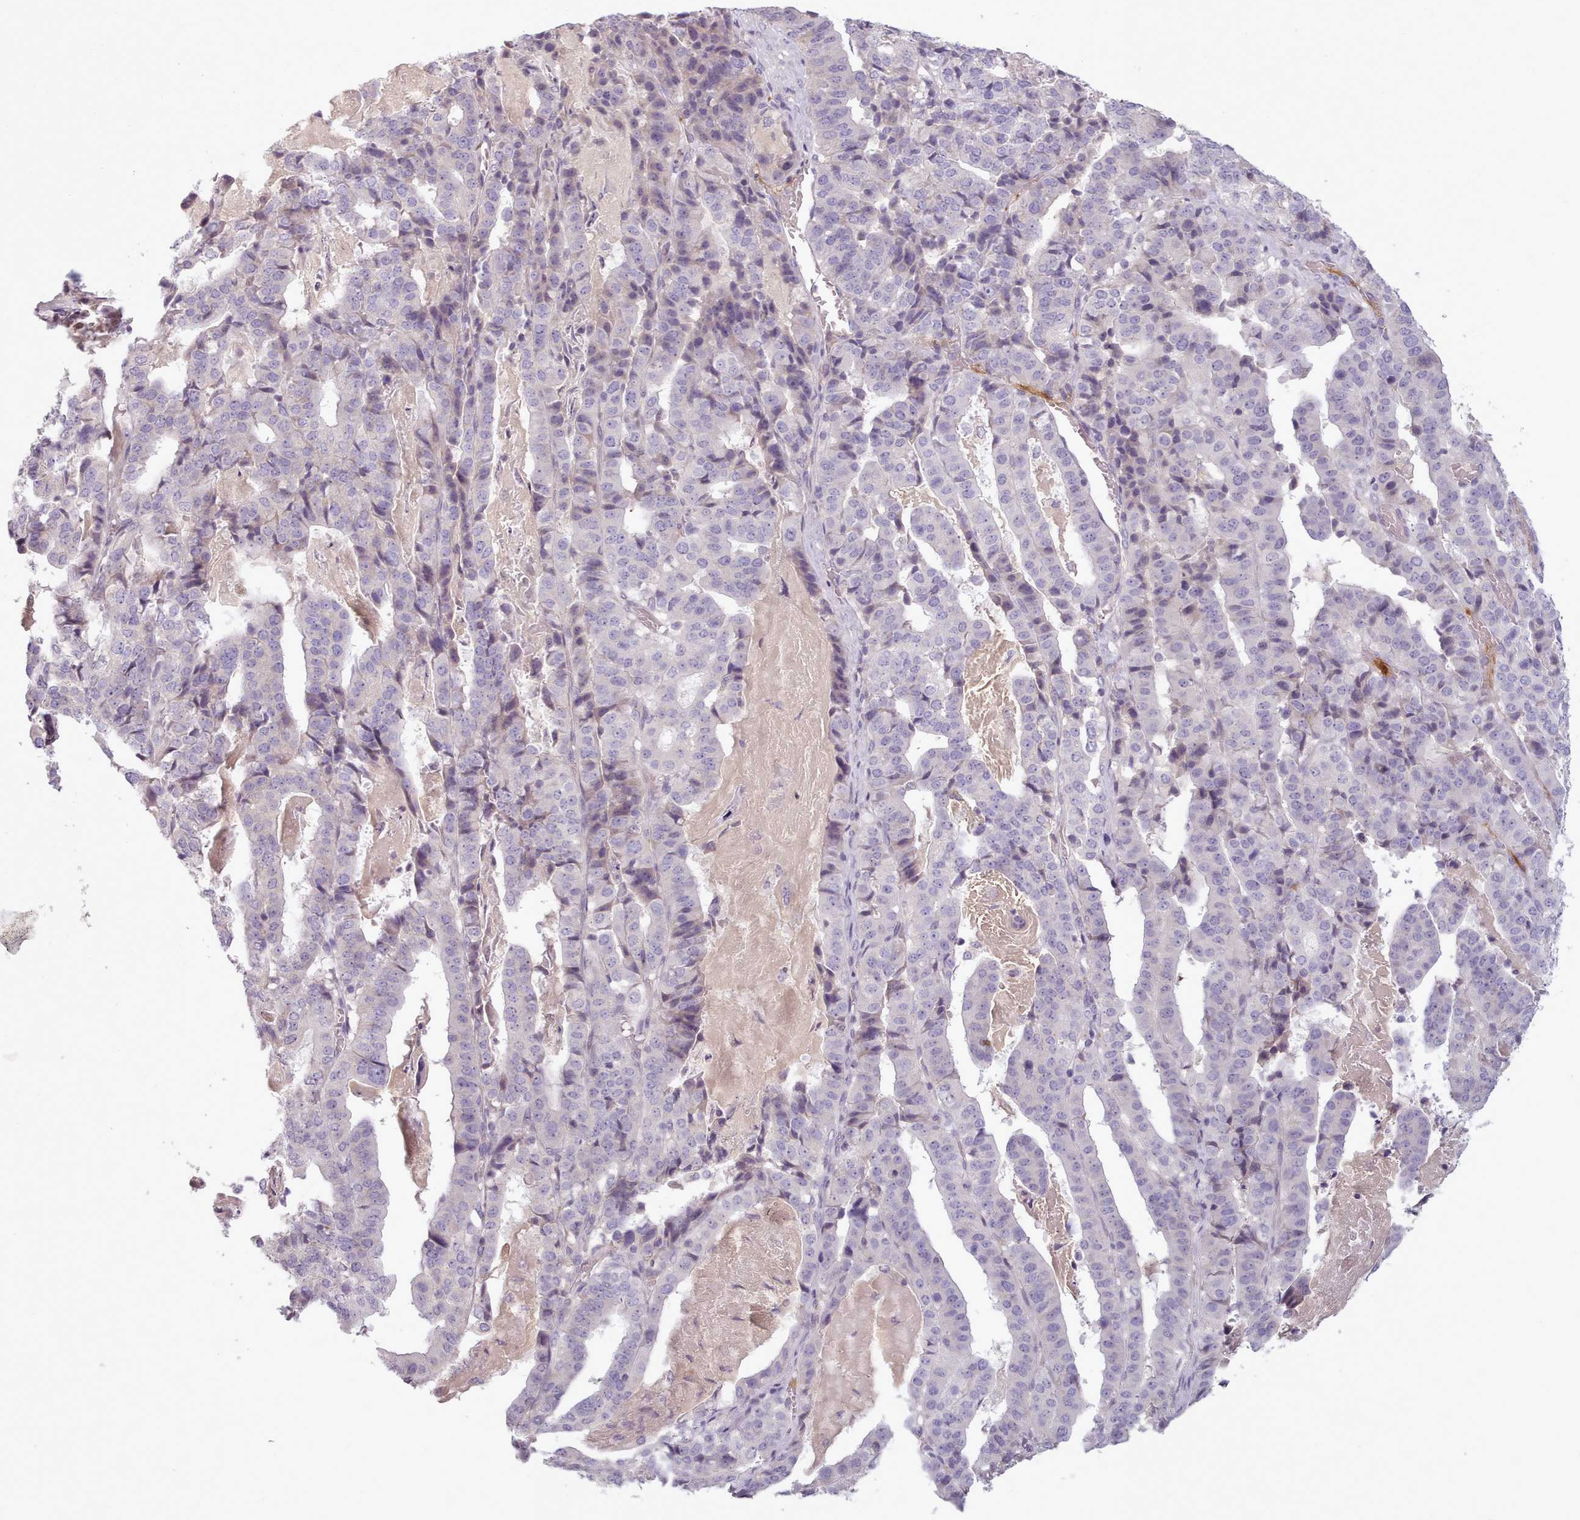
{"staining": {"intensity": "negative", "quantity": "none", "location": "none"}, "tissue": "stomach cancer", "cell_type": "Tumor cells", "image_type": "cancer", "snomed": [{"axis": "morphology", "description": "Adenocarcinoma, NOS"}, {"axis": "topography", "description": "Stomach"}], "caption": "DAB immunohistochemical staining of stomach cancer (adenocarcinoma) shows no significant expression in tumor cells.", "gene": "LAPTM5", "patient": {"sex": "male", "age": 48}}